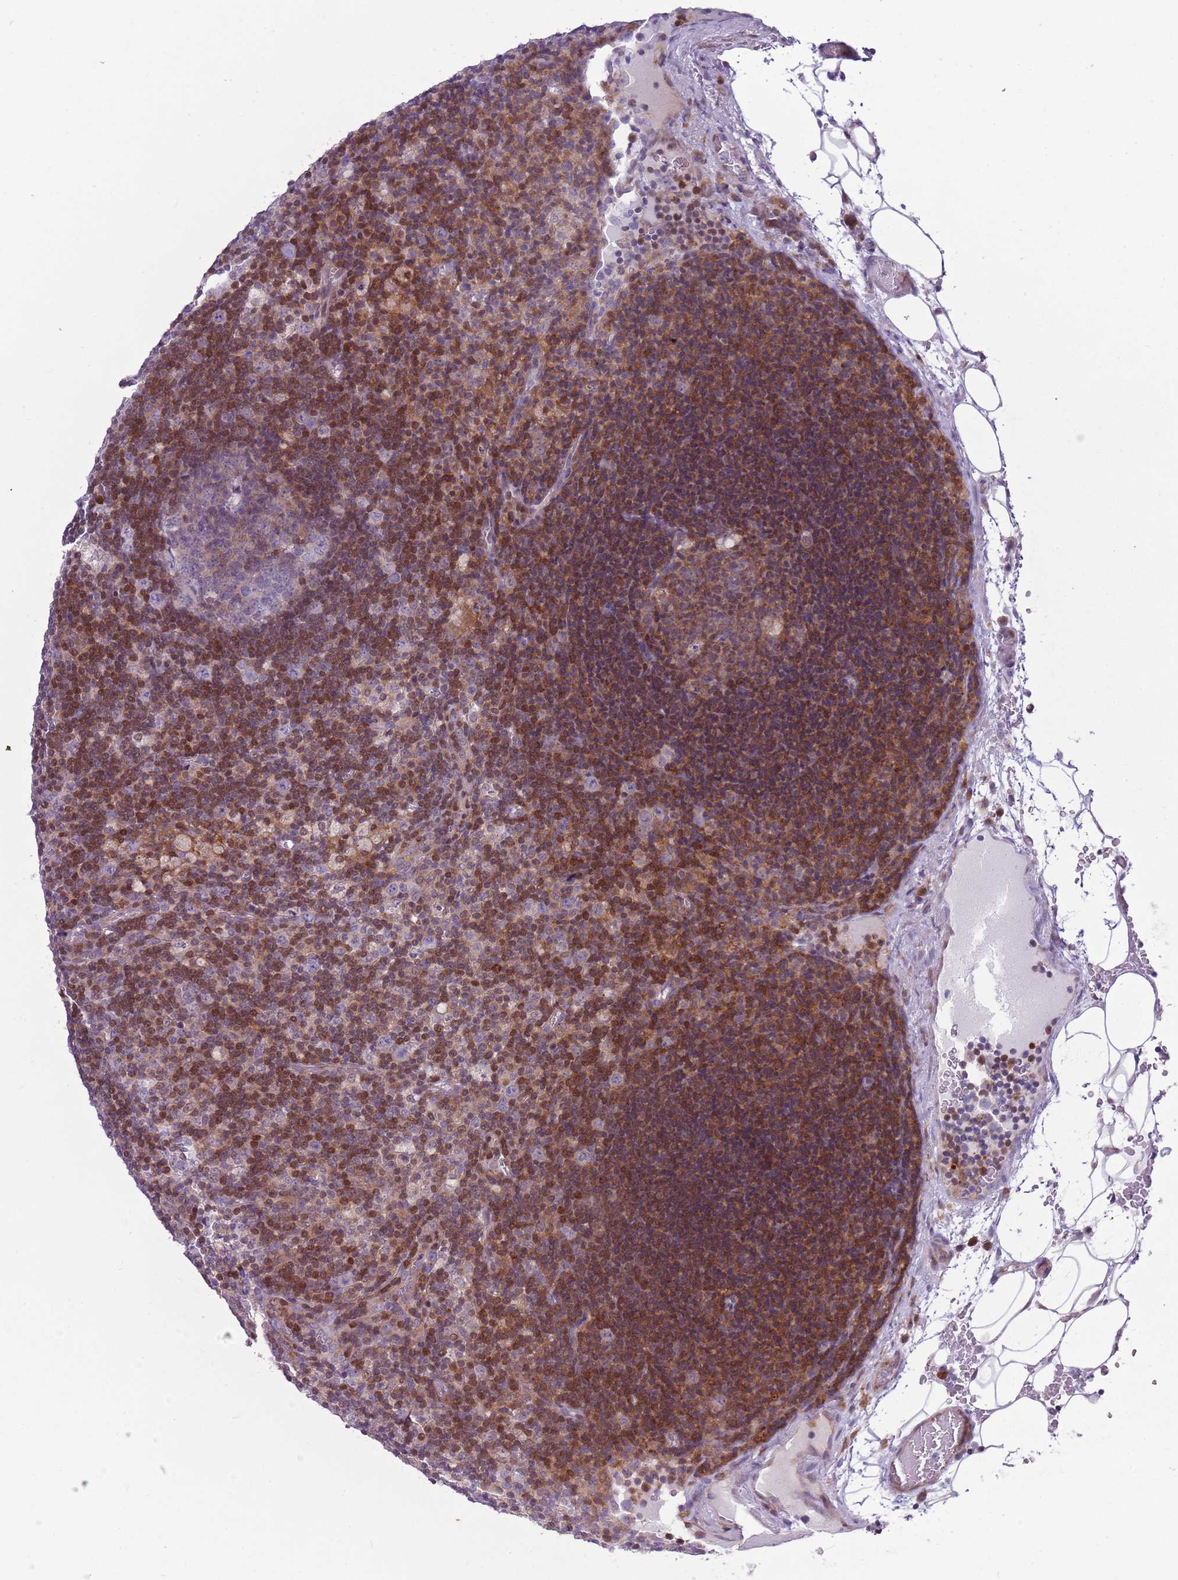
{"staining": {"intensity": "moderate", "quantity": "<25%", "location": "cytoplasmic/membranous"}, "tissue": "lymph node", "cell_type": "Germinal center cells", "image_type": "normal", "snomed": [{"axis": "morphology", "description": "Normal tissue, NOS"}, {"axis": "topography", "description": "Lymph node"}], "caption": "Lymph node stained with immunohistochemistry (IHC) reveals moderate cytoplasmic/membranous staining in approximately <25% of germinal center cells.", "gene": "NBPF4", "patient": {"sex": "male", "age": 58}}